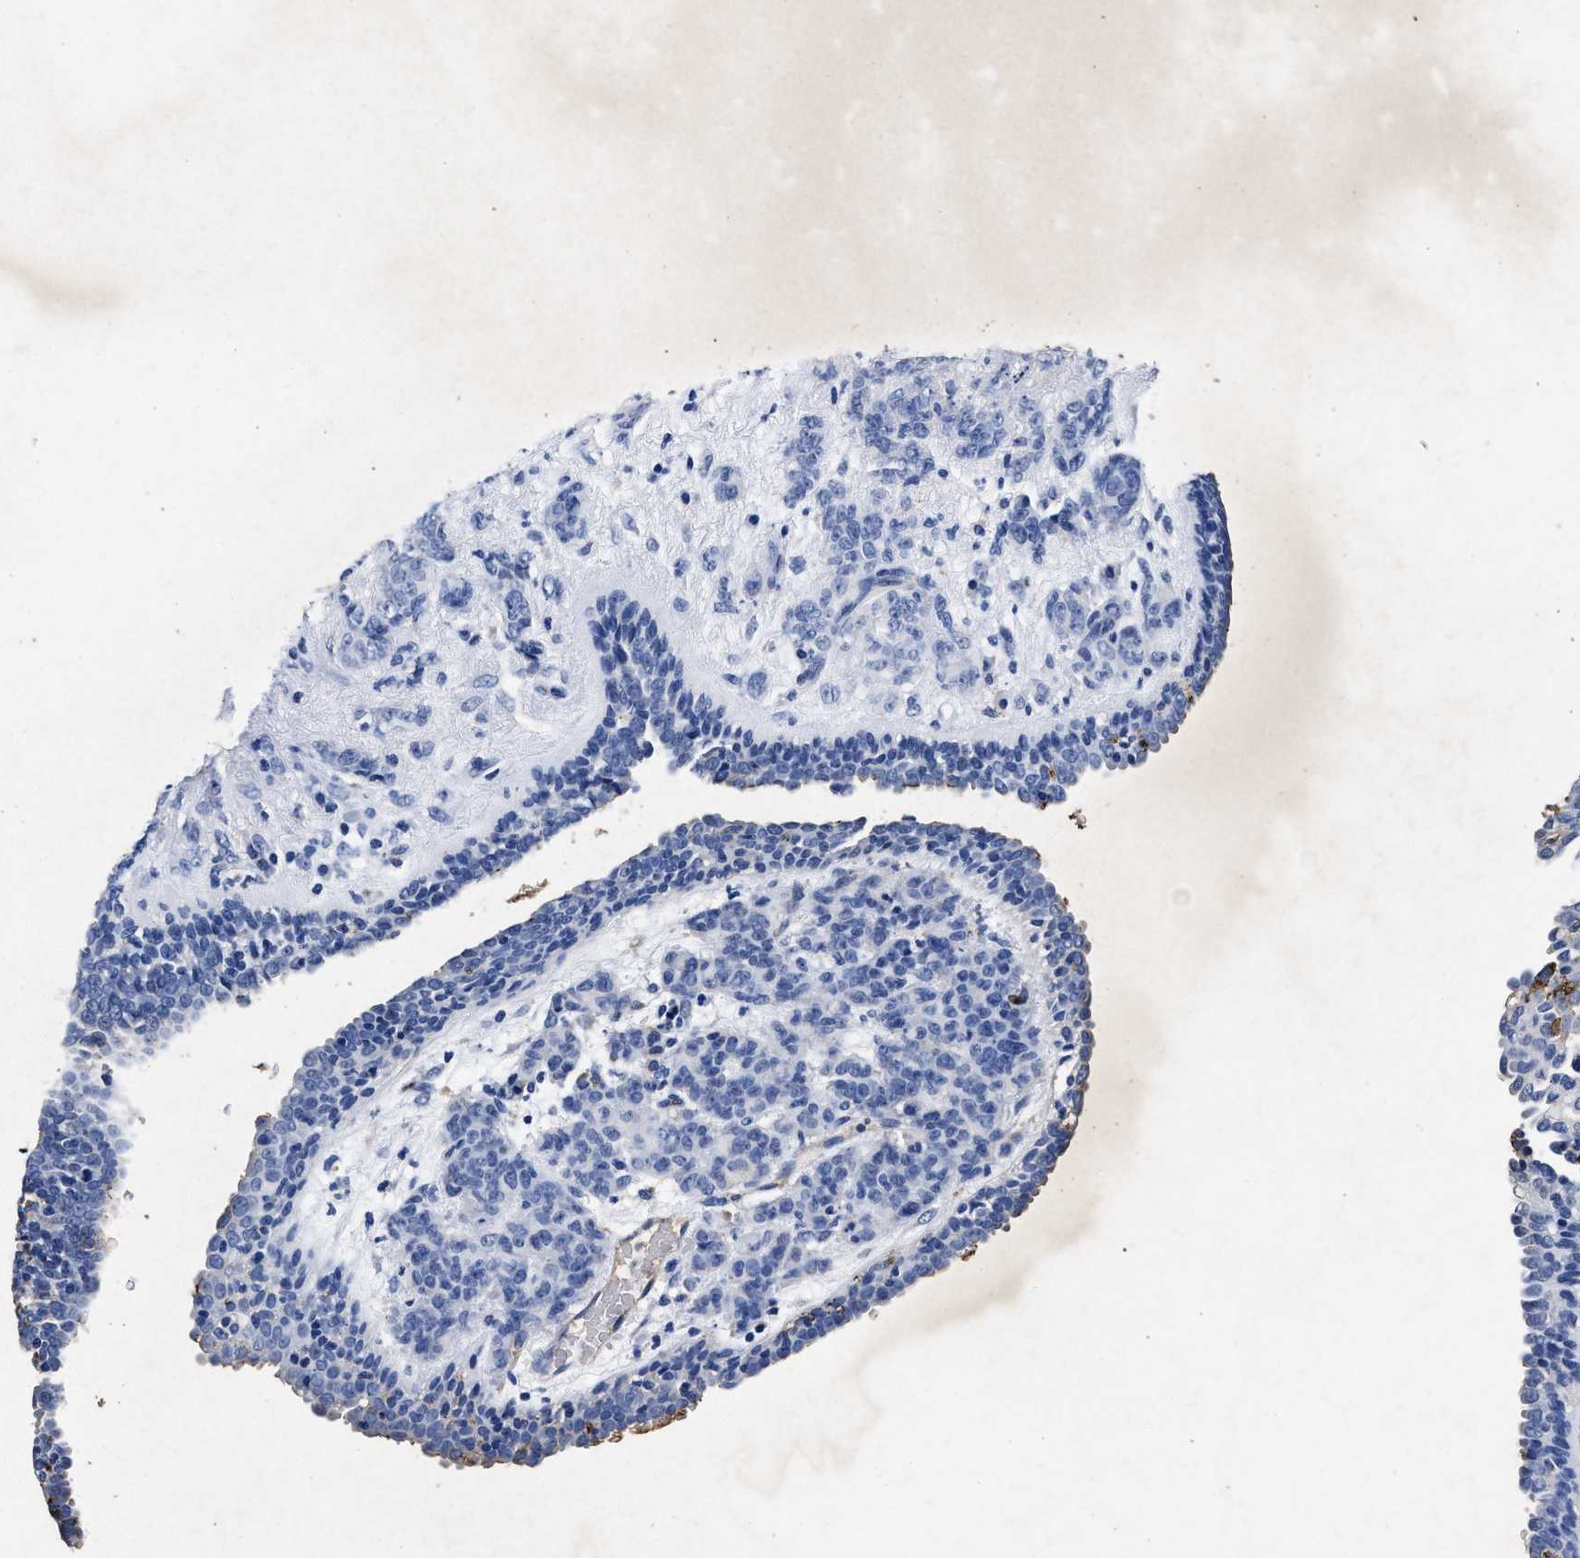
{"staining": {"intensity": "negative", "quantity": "none", "location": "none"}, "tissue": "breast cancer", "cell_type": "Tumor cells", "image_type": "cancer", "snomed": [{"axis": "morphology", "description": "Duct carcinoma"}, {"axis": "topography", "description": "Breast"}], "caption": "Breast cancer stained for a protein using immunohistochemistry (IHC) shows no expression tumor cells.", "gene": "LTB4R2", "patient": {"sex": "female", "age": 40}}